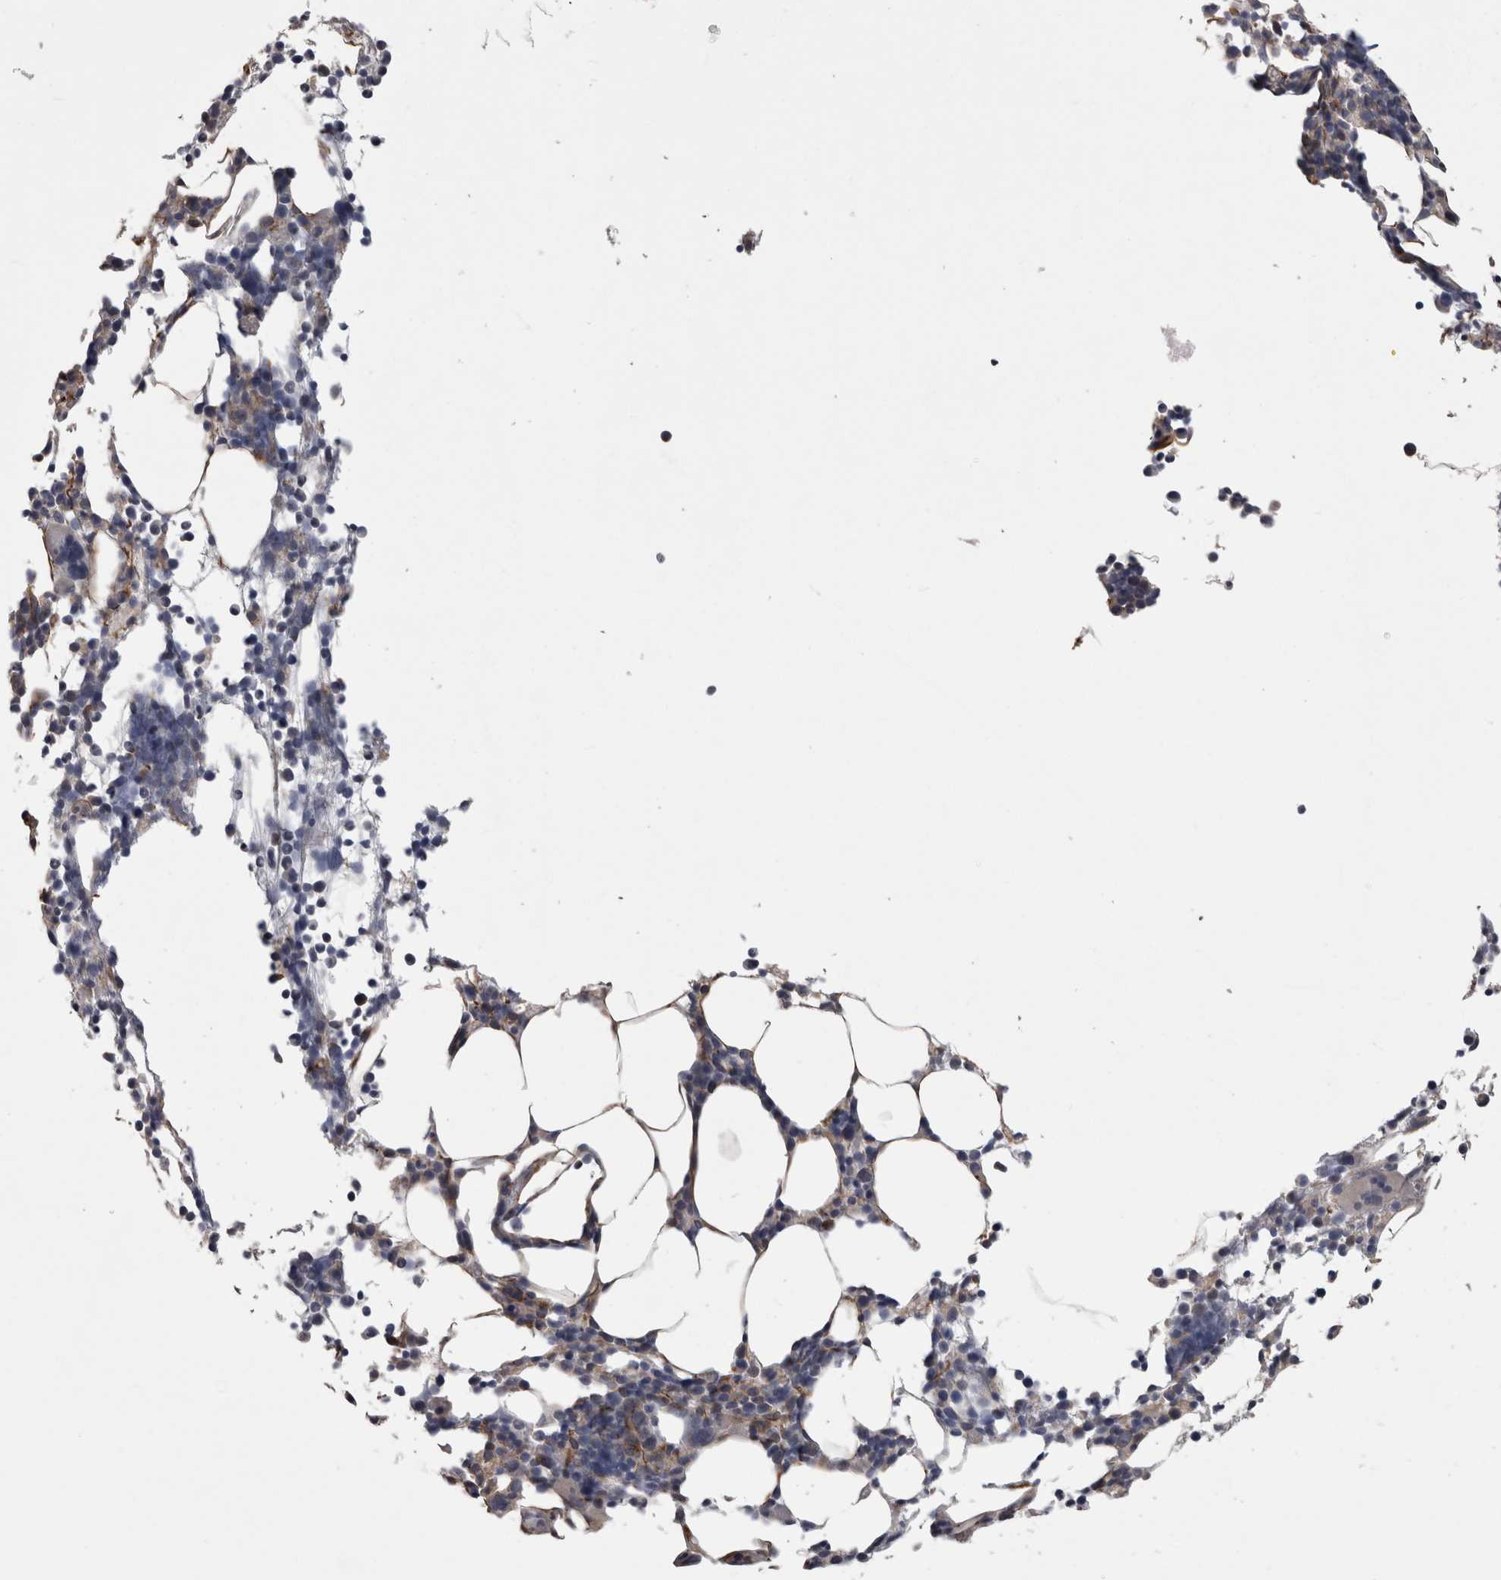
{"staining": {"intensity": "negative", "quantity": "none", "location": "none"}, "tissue": "bone marrow", "cell_type": "Hematopoietic cells", "image_type": "normal", "snomed": [{"axis": "morphology", "description": "Normal tissue, NOS"}, {"axis": "morphology", "description": "Inflammation, NOS"}, {"axis": "topography", "description": "Bone marrow"}], "caption": "A micrograph of human bone marrow is negative for staining in hematopoietic cells. The staining is performed using DAB brown chromogen with nuclei counter-stained in using hematoxylin.", "gene": "ACOT7", "patient": {"sex": "male", "age": 55}}